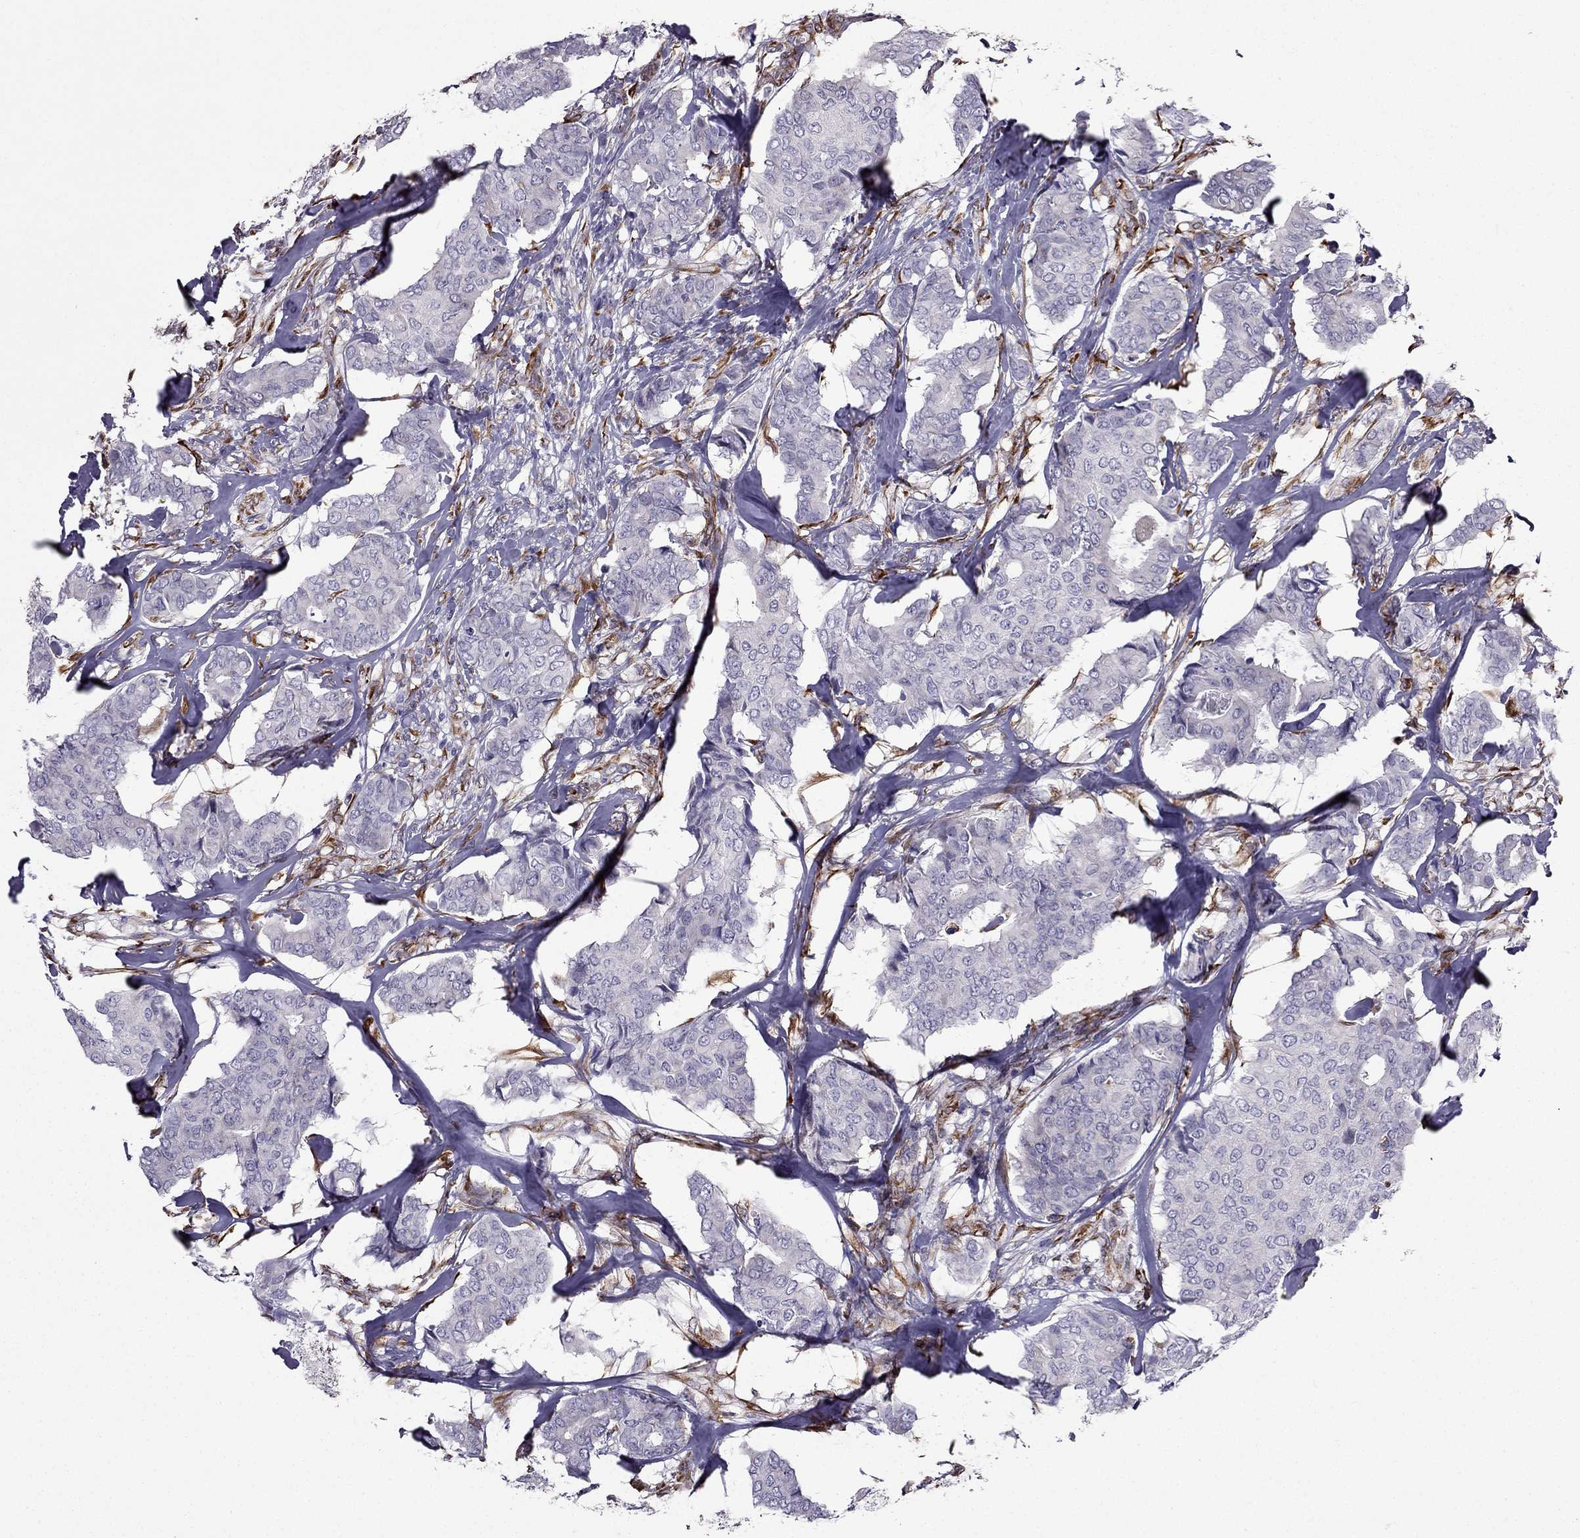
{"staining": {"intensity": "negative", "quantity": "none", "location": "none"}, "tissue": "breast cancer", "cell_type": "Tumor cells", "image_type": "cancer", "snomed": [{"axis": "morphology", "description": "Duct carcinoma"}, {"axis": "topography", "description": "Breast"}], "caption": "IHC photomicrograph of human breast cancer (invasive ductal carcinoma) stained for a protein (brown), which shows no expression in tumor cells.", "gene": "IKBIP", "patient": {"sex": "female", "age": 75}}